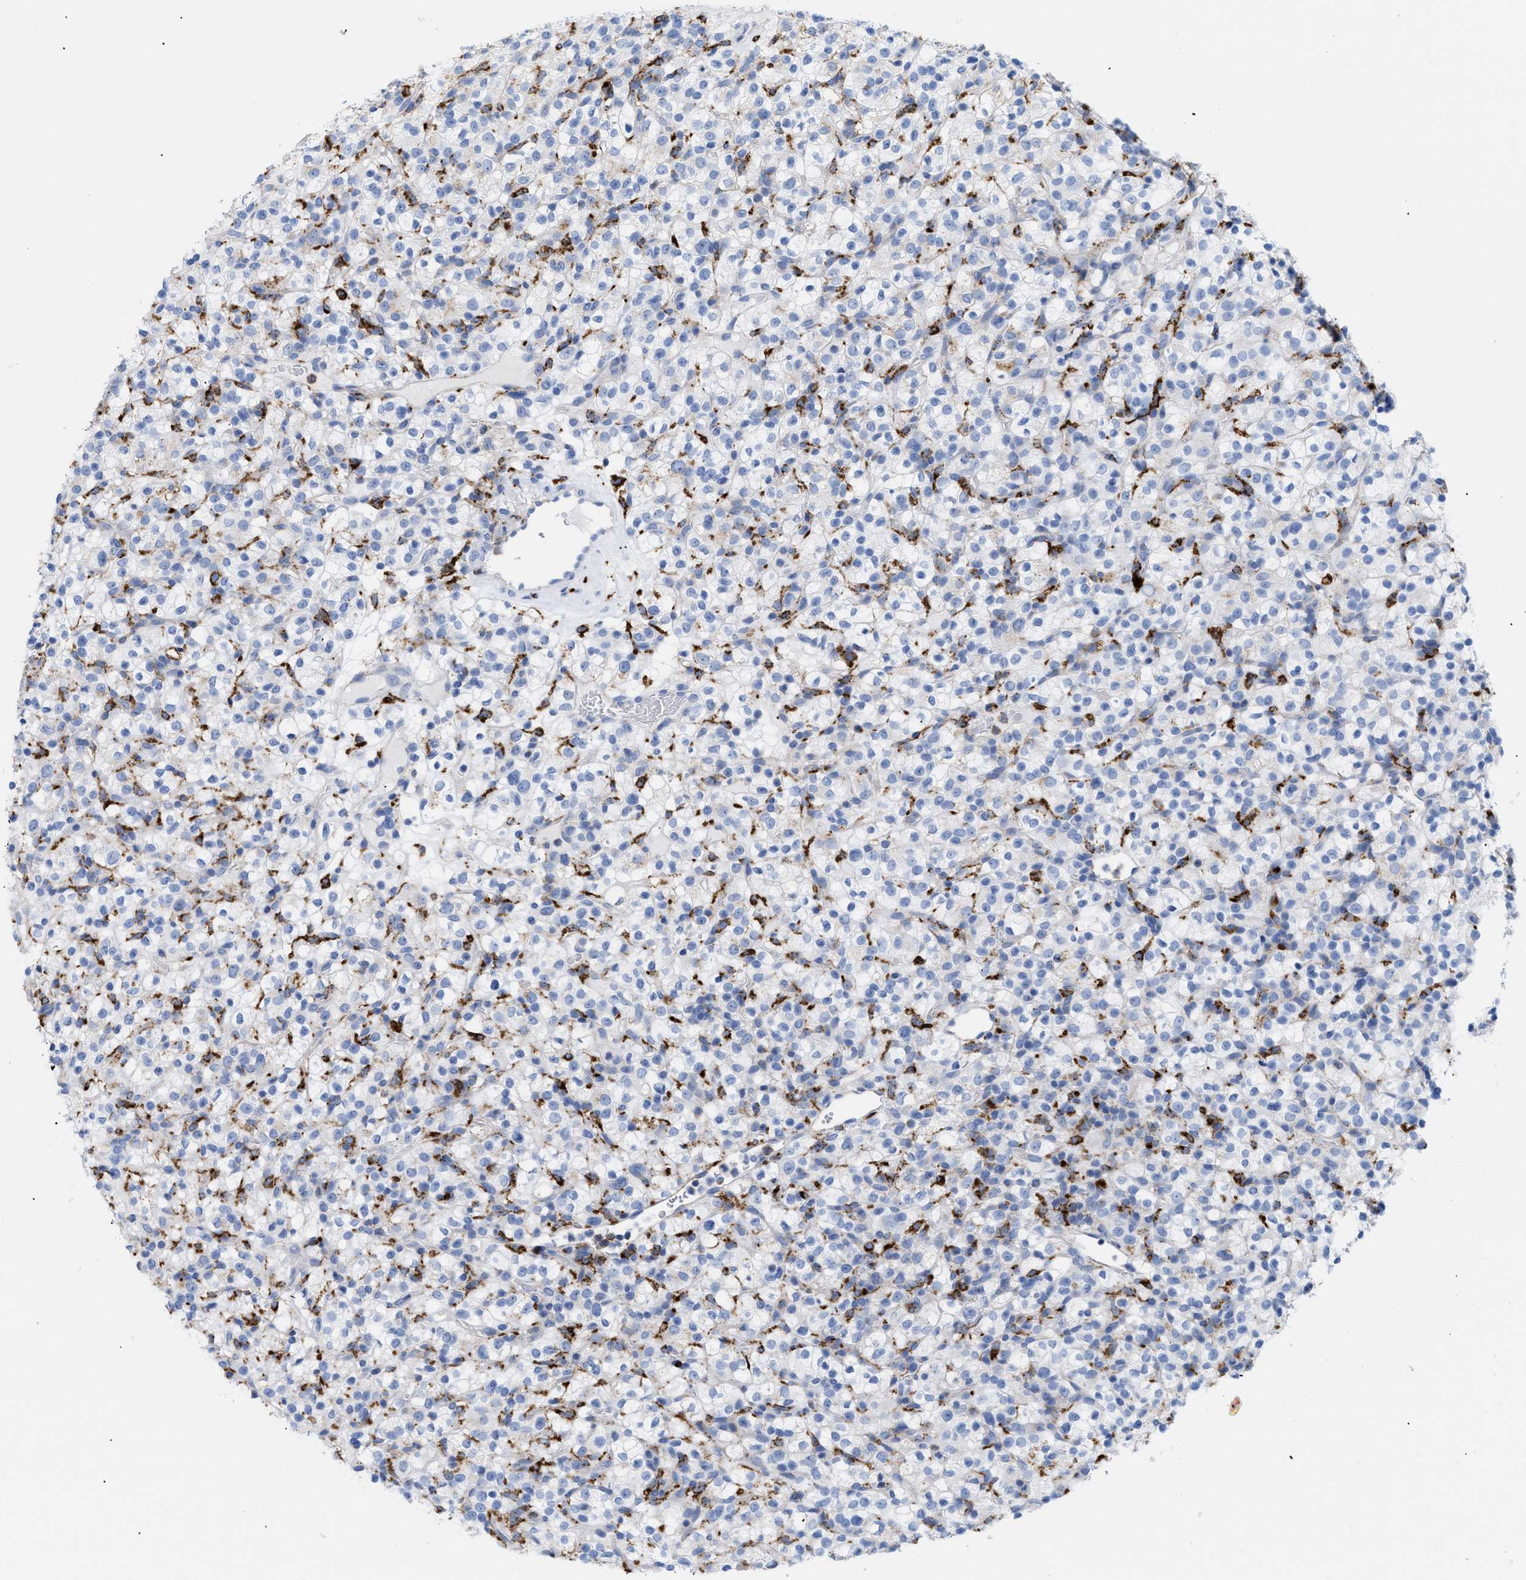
{"staining": {"intensity": "negative", "quantity": "none", "location": "none"}, "tissue": "renal cancer", "cell_type": "Tumor cells", "image_type": "cancer", "snomed": [{"axis": "morphology", "description": "Normal tissue, NOS"}, {"axis": "morphology", "description": "Adenocarcinoma, NOS"}, {"axis": "topography", "description": "Kidney"}], "caption": "A high-resolution histopathology image shows immunohistochemistry (IHC) staining of renal adenocarcinoma, which reveals no significant expression in tumor cells.", "gene": "DRAM2", "patient": {"sex": "female", "age": 72}}